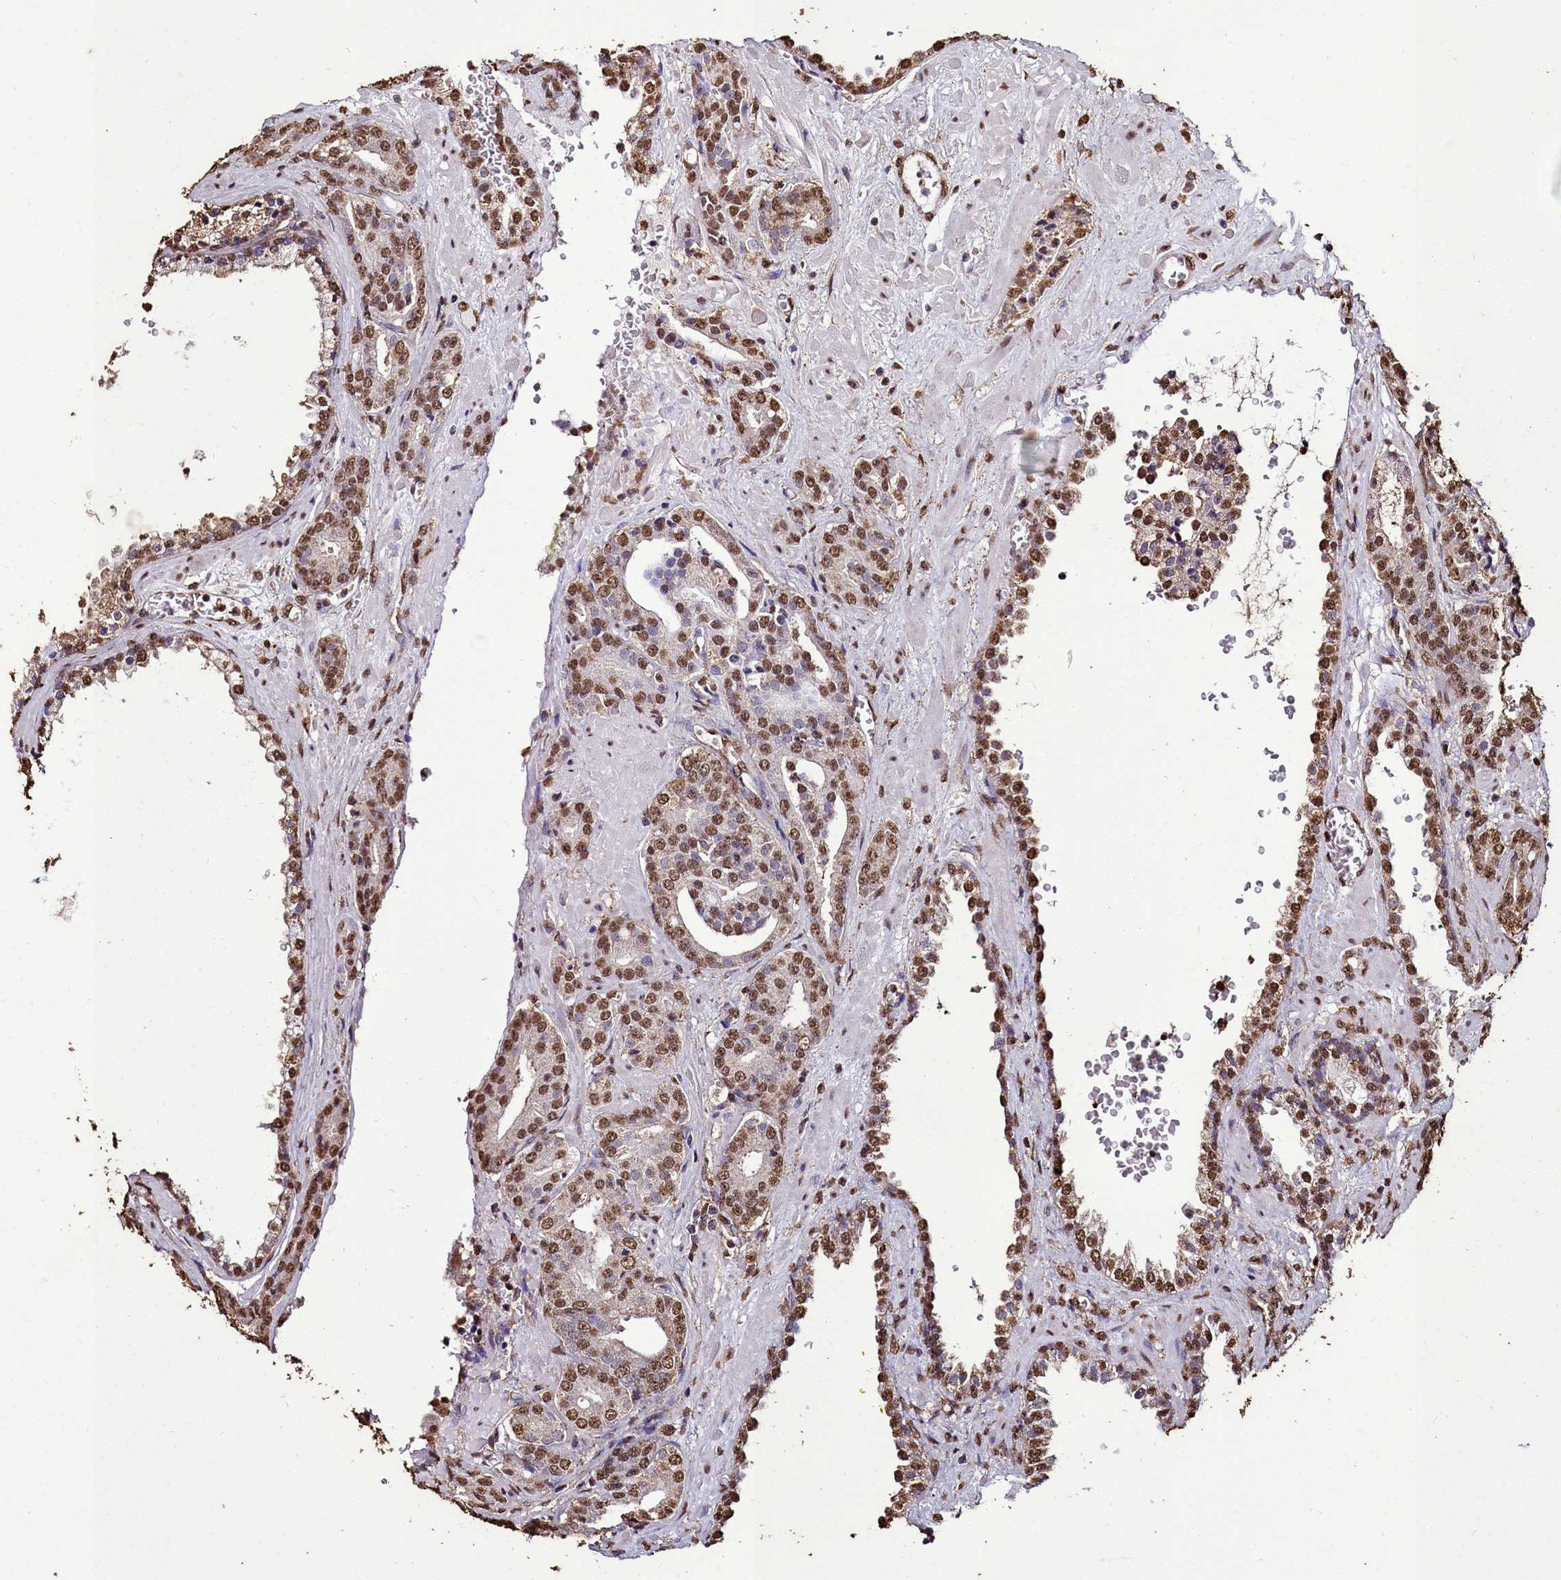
{"staining": {"intensity": "moderate", "quantity": ">75%", "location": "nuclear"}, "tissue": "prostate cancer", "cell_type": "Tumor cells", "image_type": "cancer", "snomed": [{"axis": "morphology", "description": "Adenocarcinoma, High grade"}, {"axis": "topography", "description": "Prostate"}], "caption": "A medium amount of moderate nuclear positivity is appreciated in approximately >75% of tumor cells in prostate cancer tissue.", "gene": "TRIP6", "patient": {"sex": "male", "age": 66}}